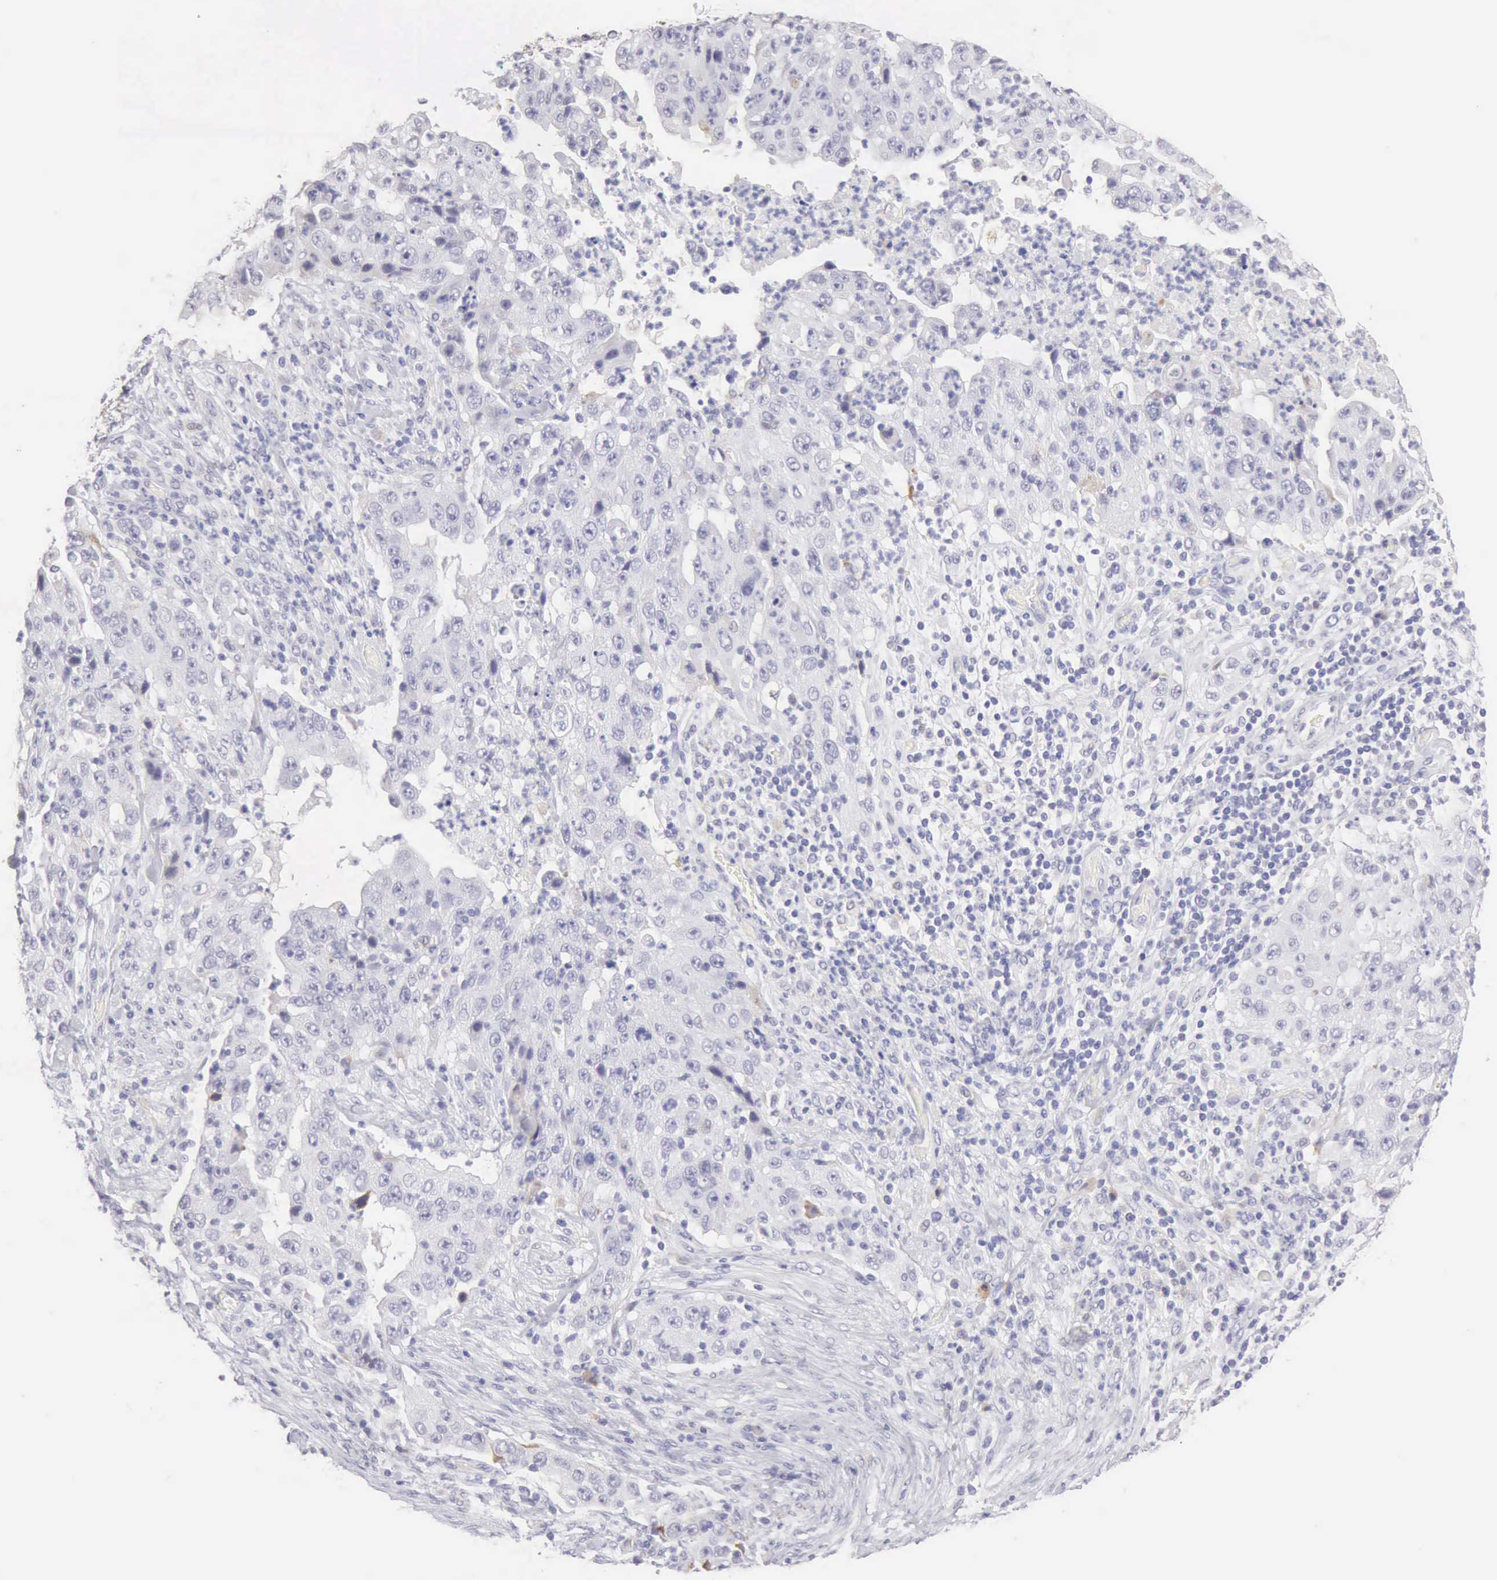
{"staining": {"intensity": "negative", "quantity": "none", "location": "none"}, "tissue": "lung cancer", "cell_type": "Tumor cells", "image_type": "cancer", "snomed": [{"axis": "morphology", "description": "Squamous cell carcinoma, NOS"}, {"axis": "topography", "description": "Lung"}], "caption": "Immunohistochemistry (IHC) photomicrograph of squamous cell carcinoma (lung) stained for a protein (brown), which reveals no positivity in tumor cells.", "gene": "RNASE1", "patient": {"sex": "male", "age": 64}}